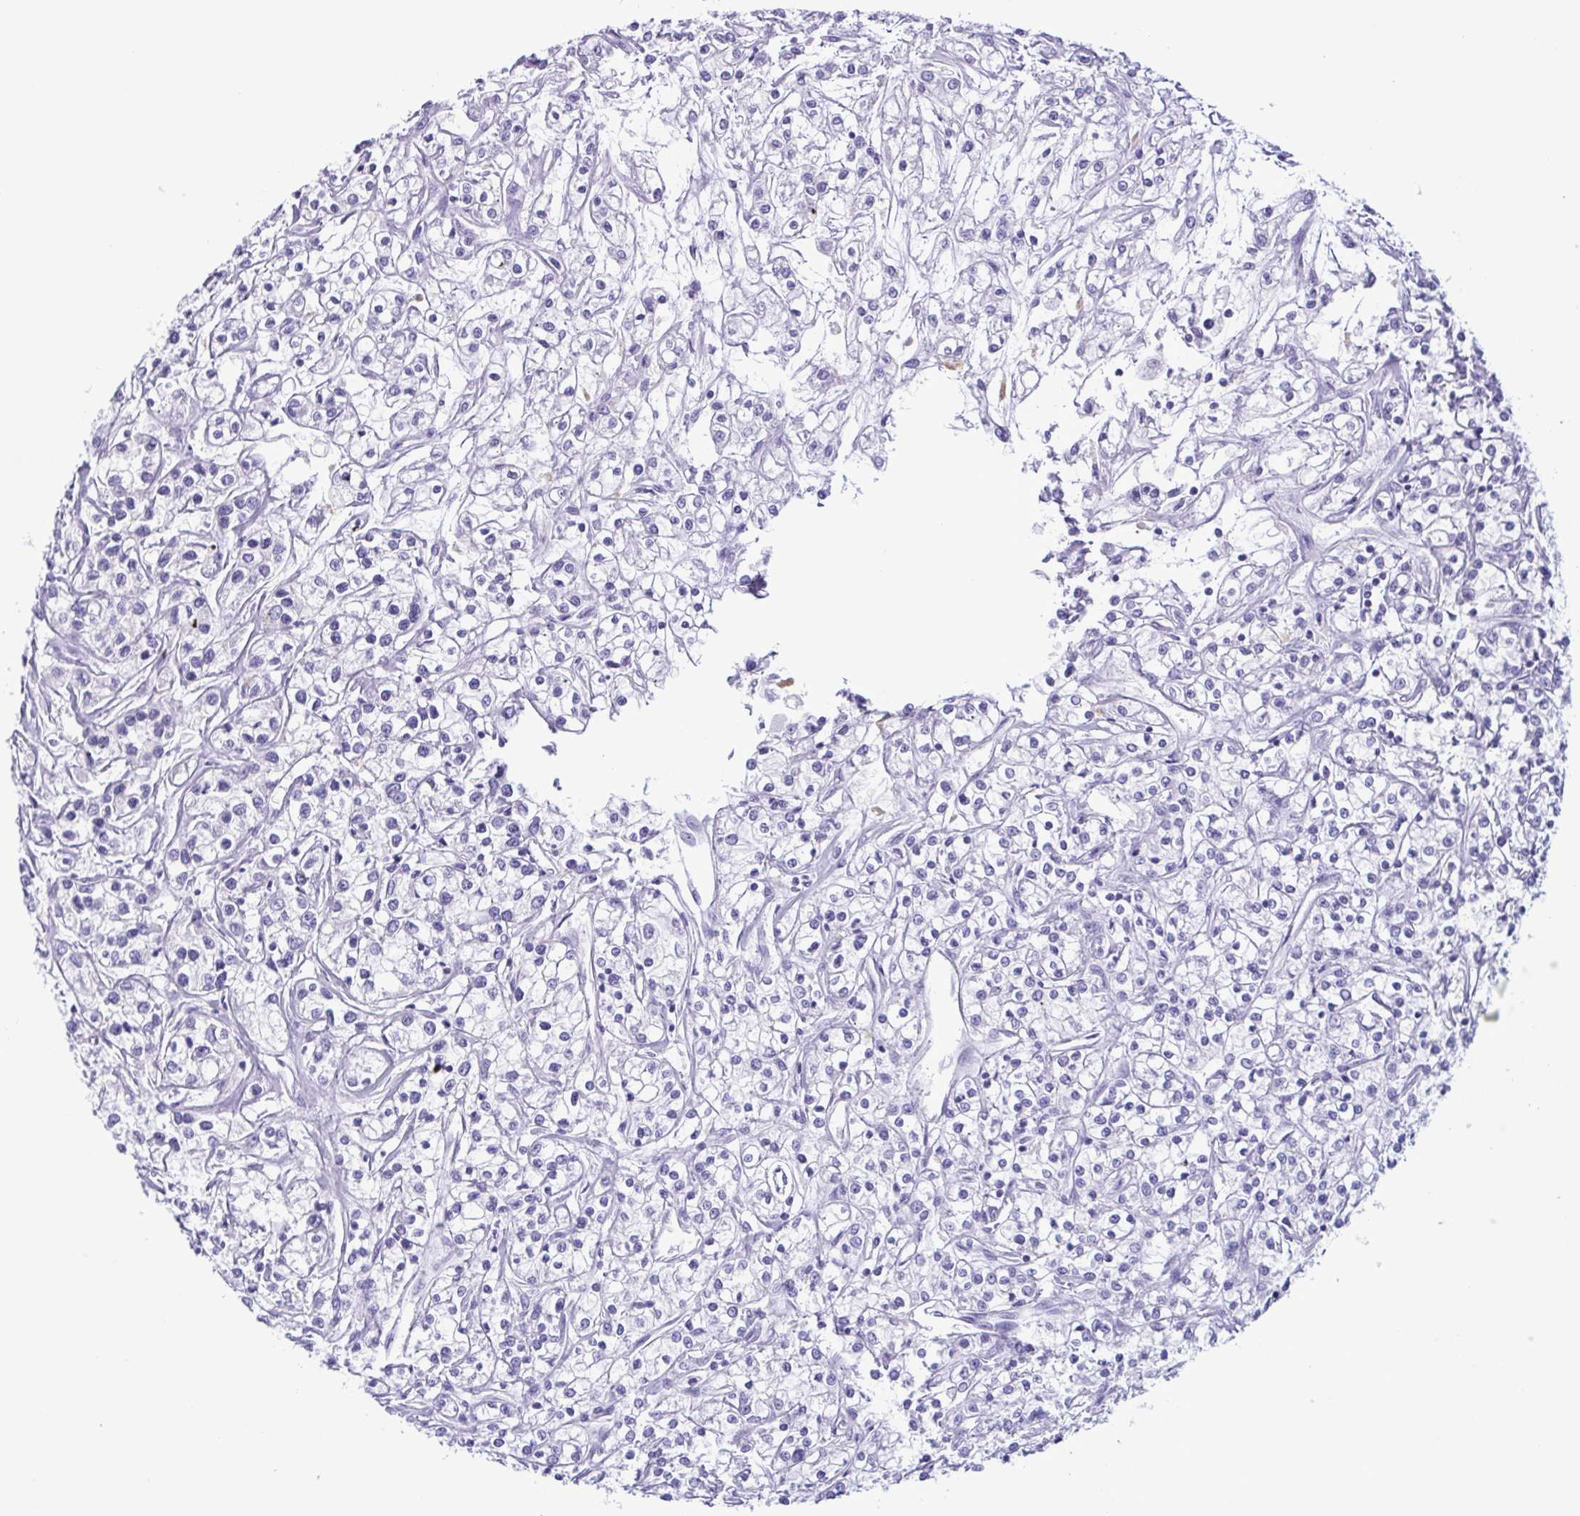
{"staining": {"intensity": "negative", "quantity": "none", "location": "none"}, "tissue": "renal cancer", "cell_type": "Tumor cells", "image_type": "cancer", "snomed": [{"axis": "morphology", "description": "Adenocarcinoma, NOS"}, {"axis": "topography", "description": "Kidney"}], "caption": "DAB (3,3'-diaminobenzidine) immunohistochemical staining of human renal cancer exhibits no significant staining in tumor cells. (Stains: DAB (3,3'-diaminobenzidine) IHC with hematoxylin counter stain, Microscopy: brightfield microscopy at high magnification).", "gene": "LTF", "patient": {"sex": "female", "age": 59}}